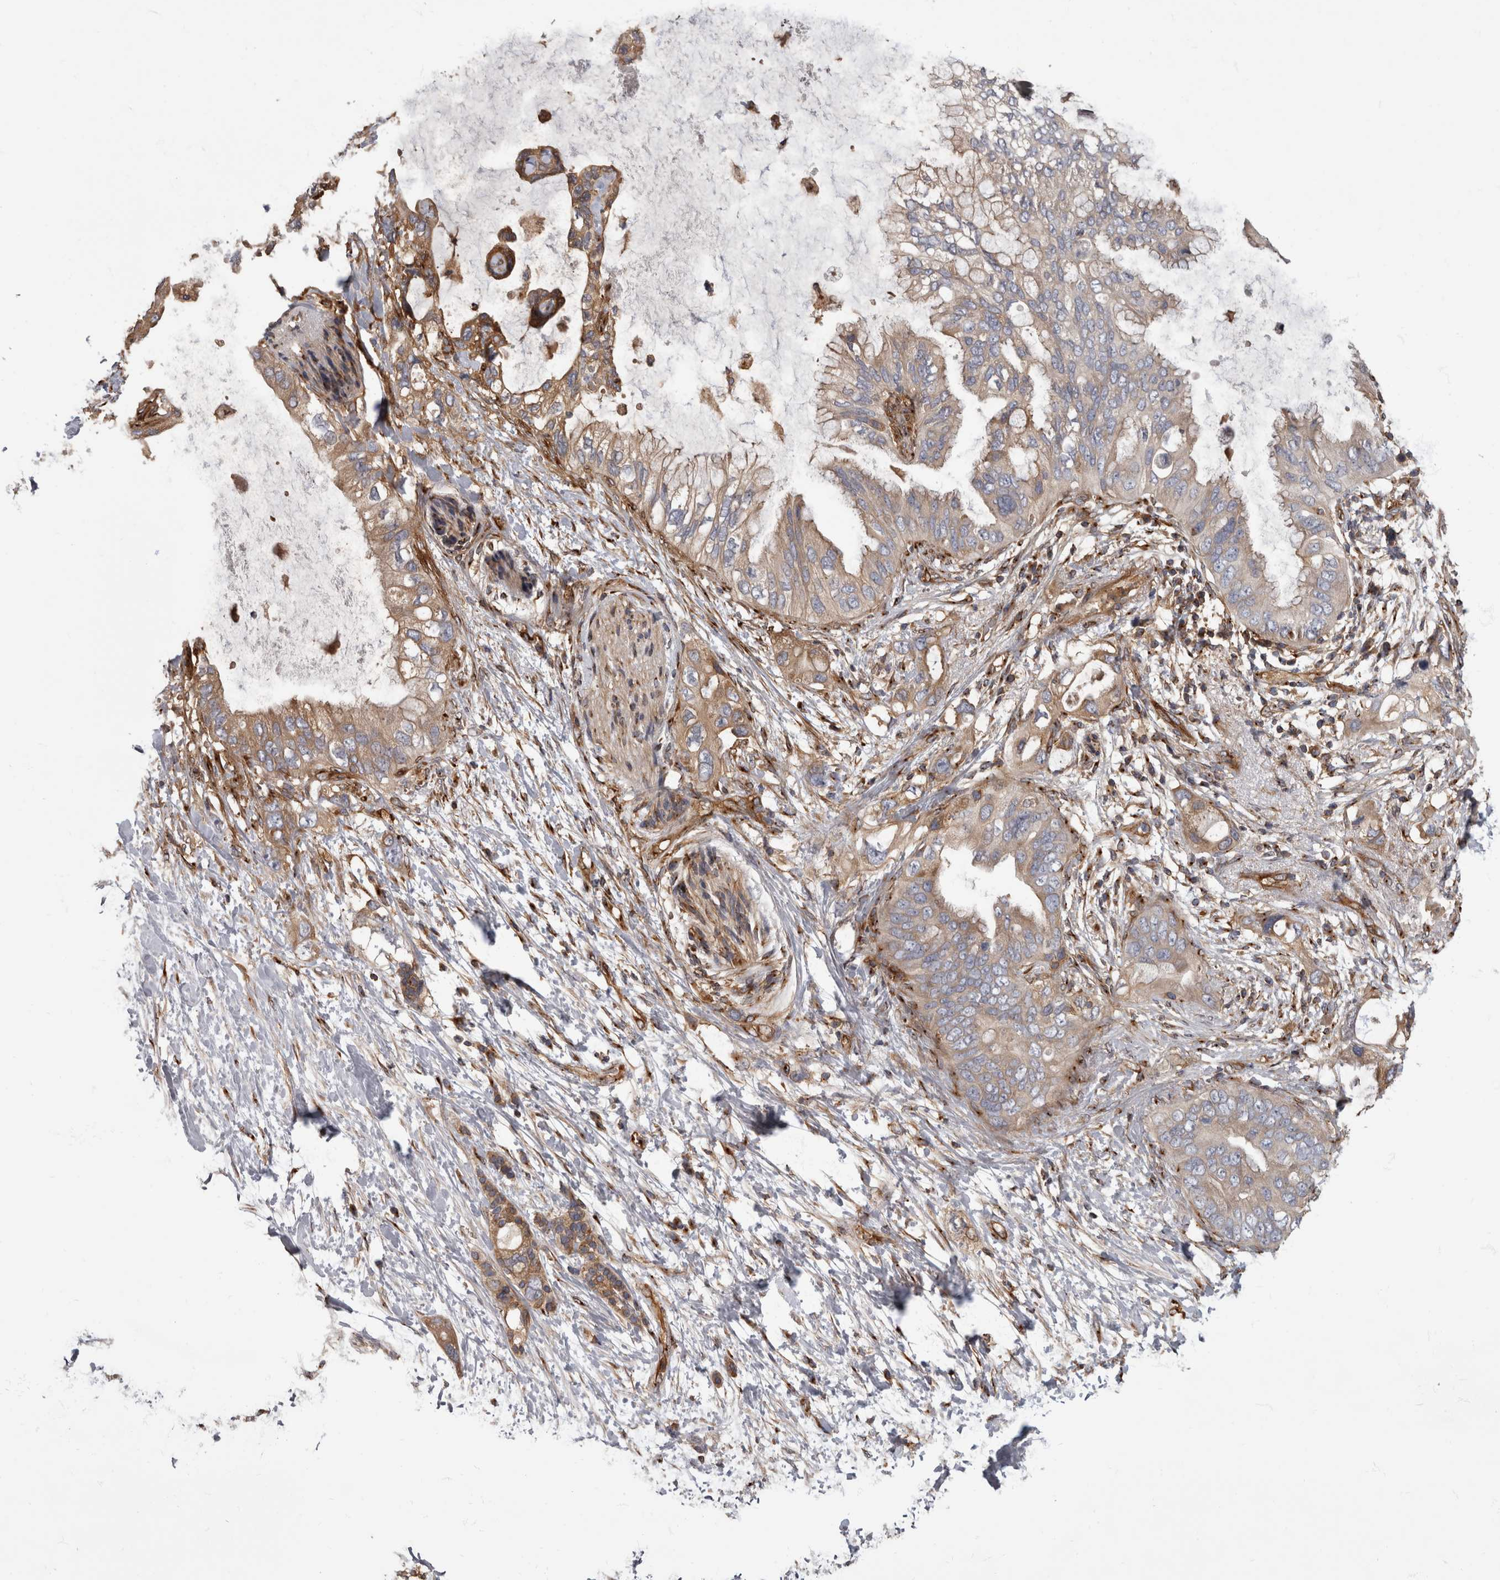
{"staining": {"intensity": "moderate", "quantity": "<25%", "location": "cytoplasmic/membranous"}, "tissue": "pancreatic cancer", "cell_type": "Tumor cells", "image_type": "cancer", "snomed": [{"axis": "morphology", "description": "Adenocarcinoma, NOS"}, {"axis": "topography", "description": "Pancreas"}], "caption": "DAB immunohistochemical staining of human pancreatic cancer (adenocarcinoma) displays moderate cytoplasmic/membranous protein staining in approximately <25% of tumor cells. (IHC, brightfield microscopy, high magnification).", "gene": "HOOK3", "patient": {"sex": "female", "age": 56}}